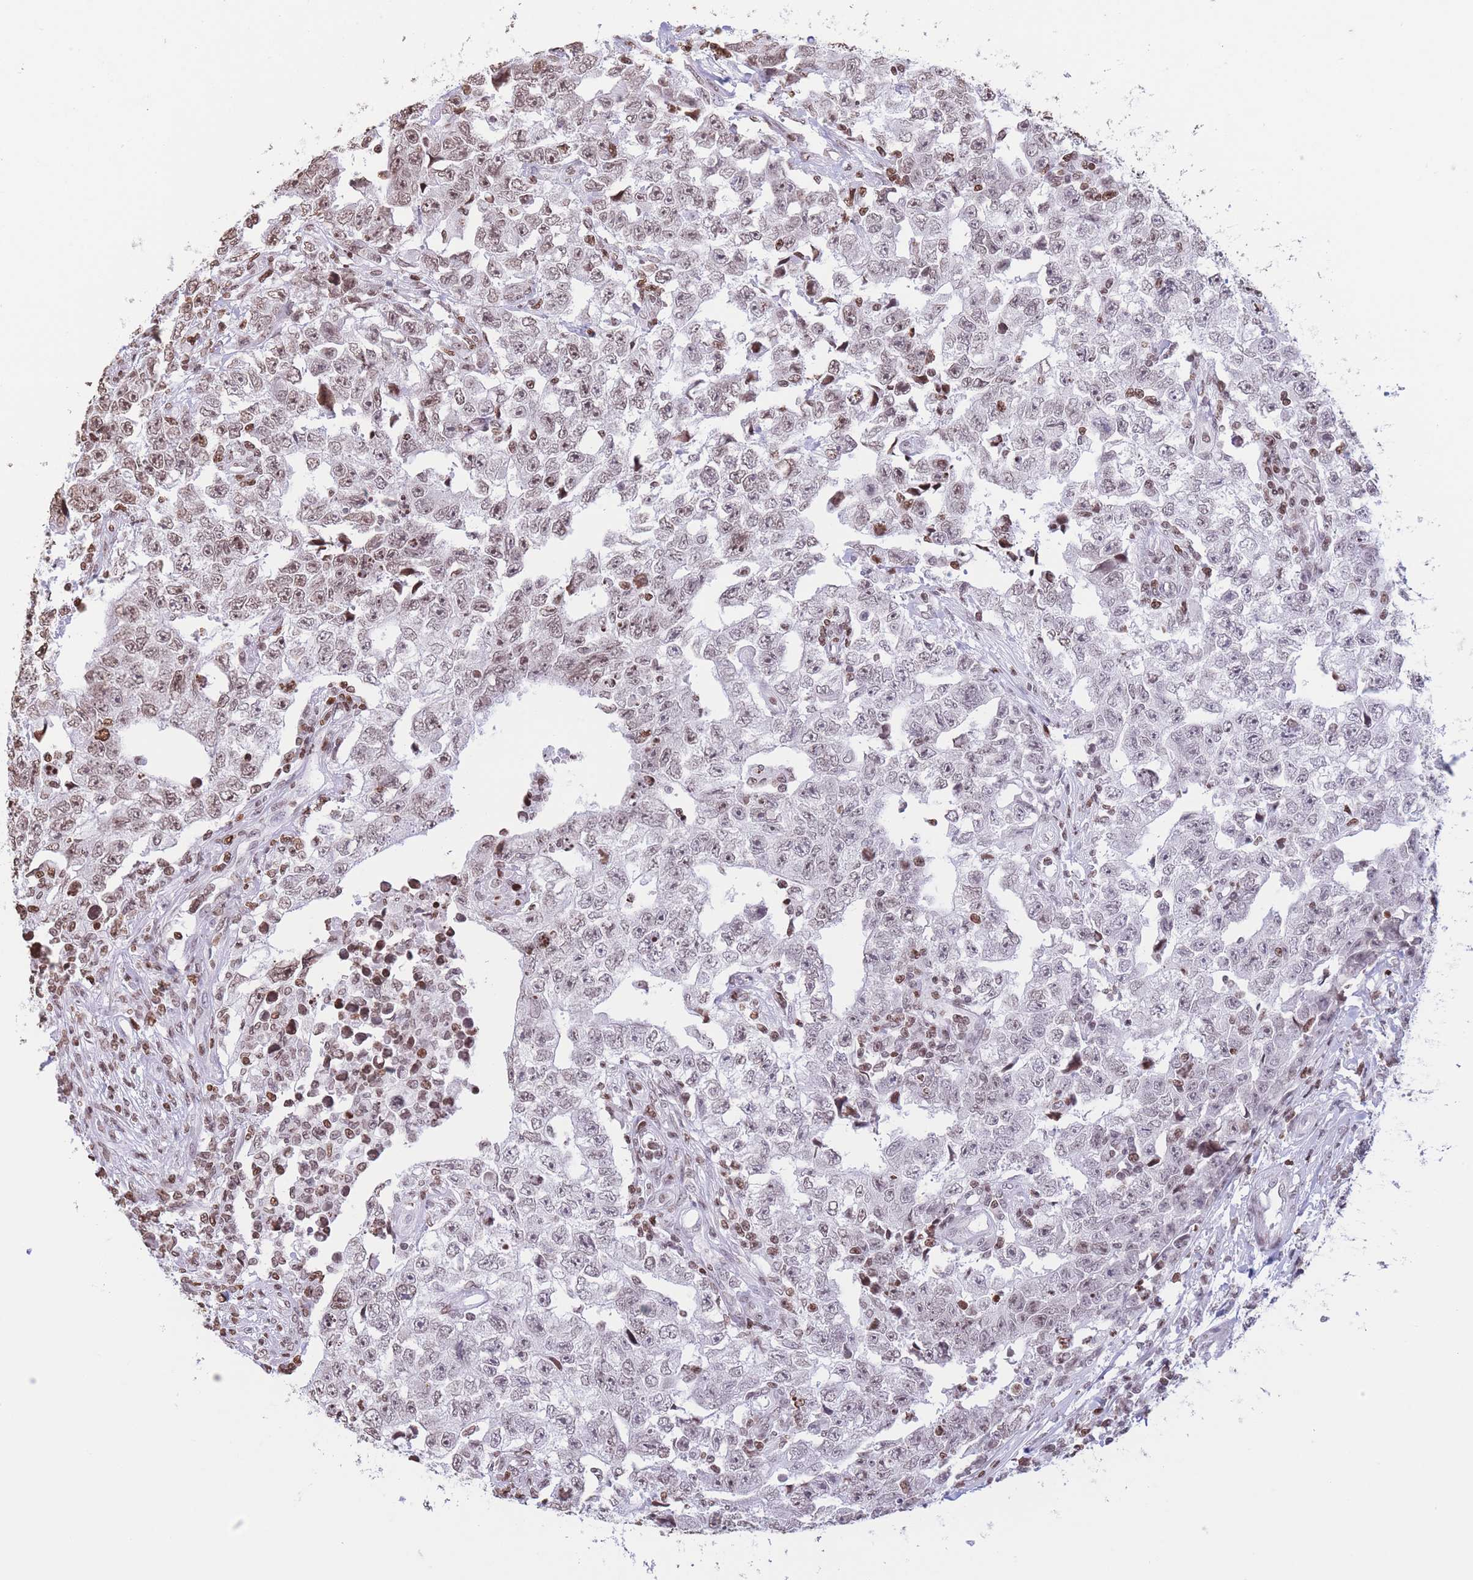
{"staining": {"intensity": "weak", "quantity": ">75%", "location": "nuclear"}, "tissue": "testis cancer", "cell_type": "Tumor cells", "image_type": "cancer", "snomed": [{"axis": "morphology", "description": "Carcinoma, Embryonal, NOS"}, {"axis": "topography", "description": "Testis"}], "caption": "Immunohistochemical staining of human testis cancer (embryonal carcinoma) displays weak nuclear protein positivity in approximately >75% of tumor cells. The staining was performed using DAB (3,3'-diaminobenzidine) to visualize the protein expression in brown, while the nuclei were stained in blue with hematoxylin (Magnification: 20x).", "gene": "H2BC11", "patient": {"sex": "male", "age": 25}}